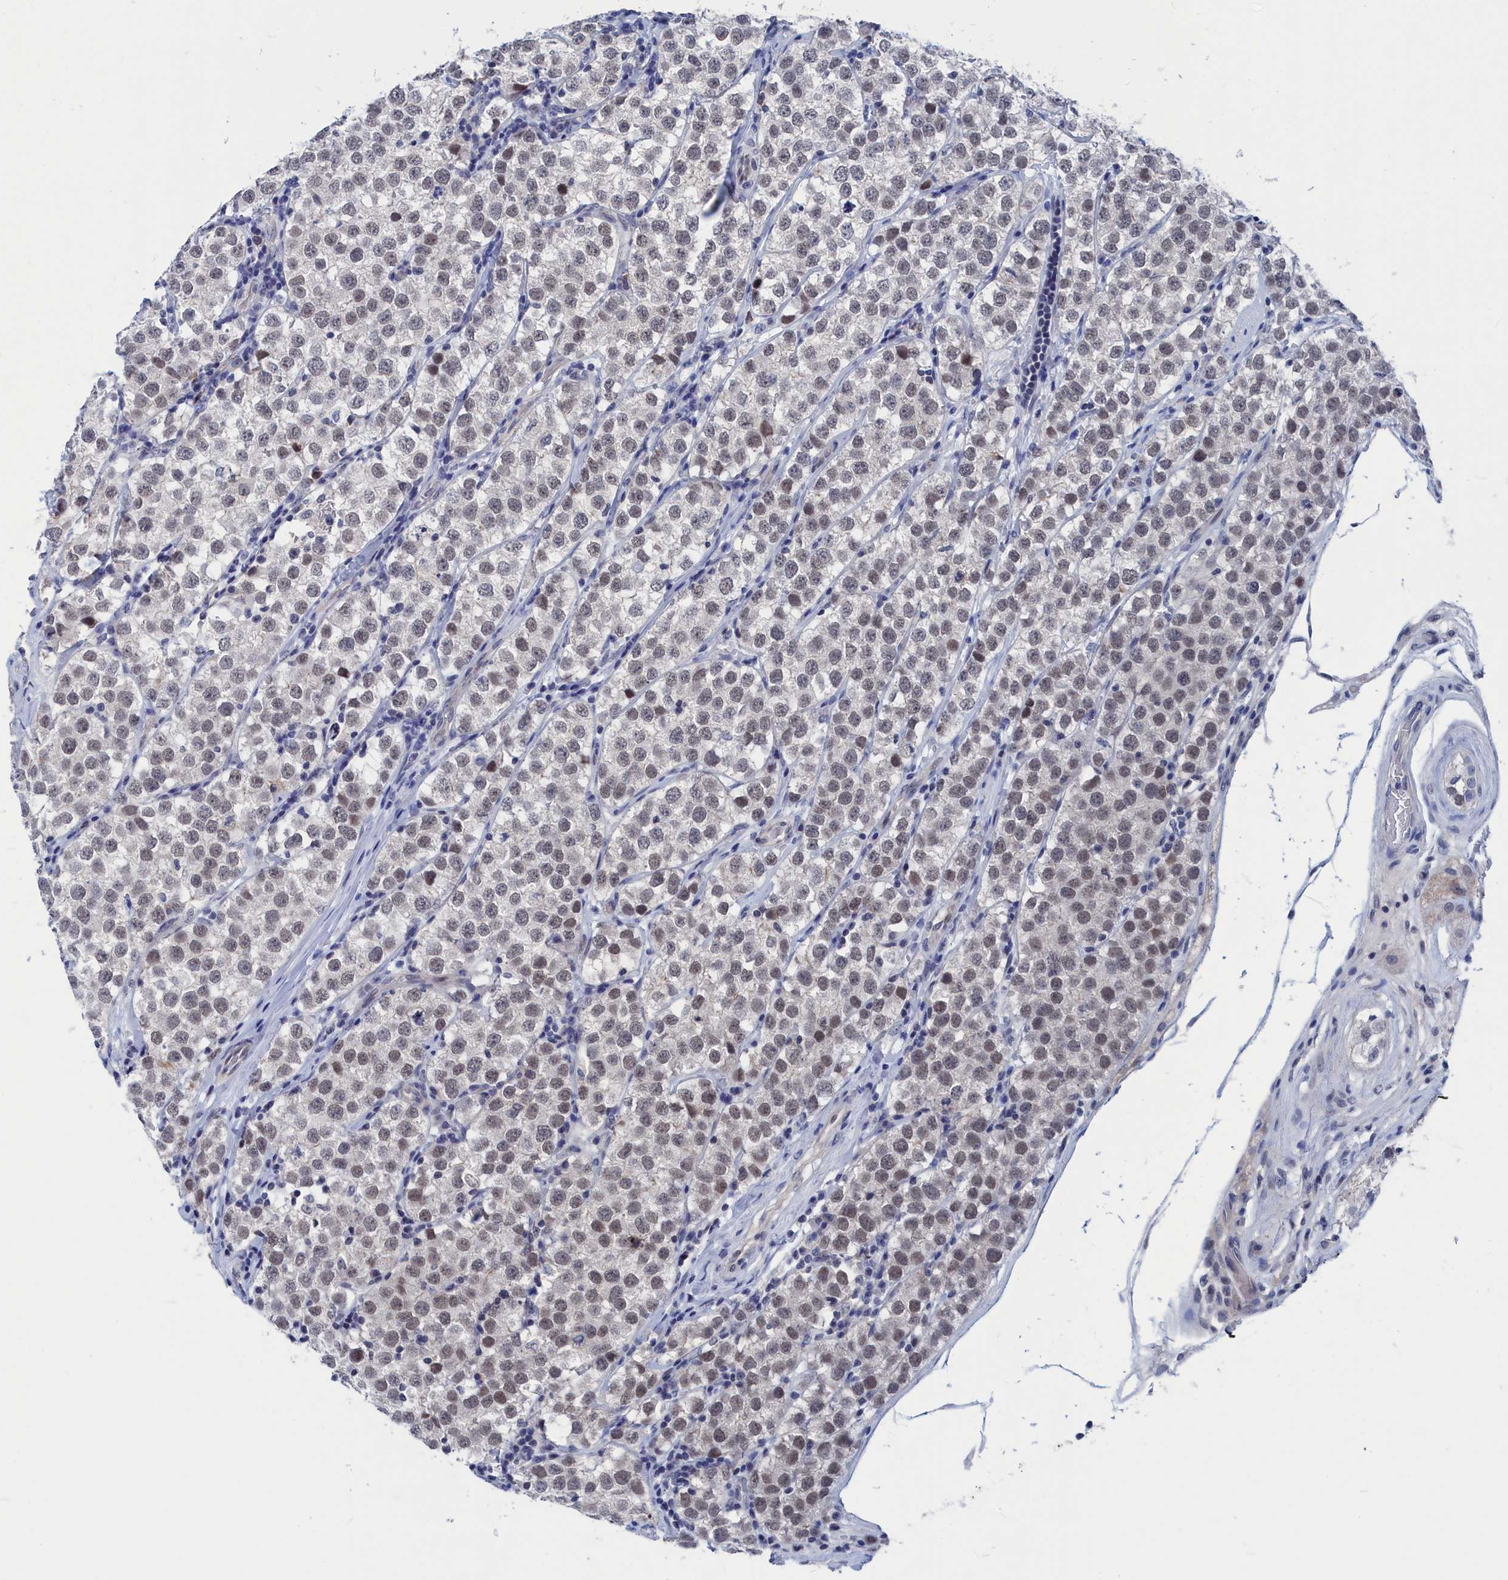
{"staining": {"intensity": "weak", "quantity": "<25%", "location": "nuclear"}, "tissue": "testis cancer", "cell_type": "Tumor cells", "image_type": "cancer", "snomed": [{"axis": "morphology", "description": "Seminoma, NOS"}, {"axis": "topography", "description": "Testis"}], "caption": "DAB (3,3'-diaminobenzidine) immunohistochemical staining of testis seminoma displays no significant expression in tumor cells.", "gene": "MARCHF3", "patient": {"sex": "male", "age": 34}}